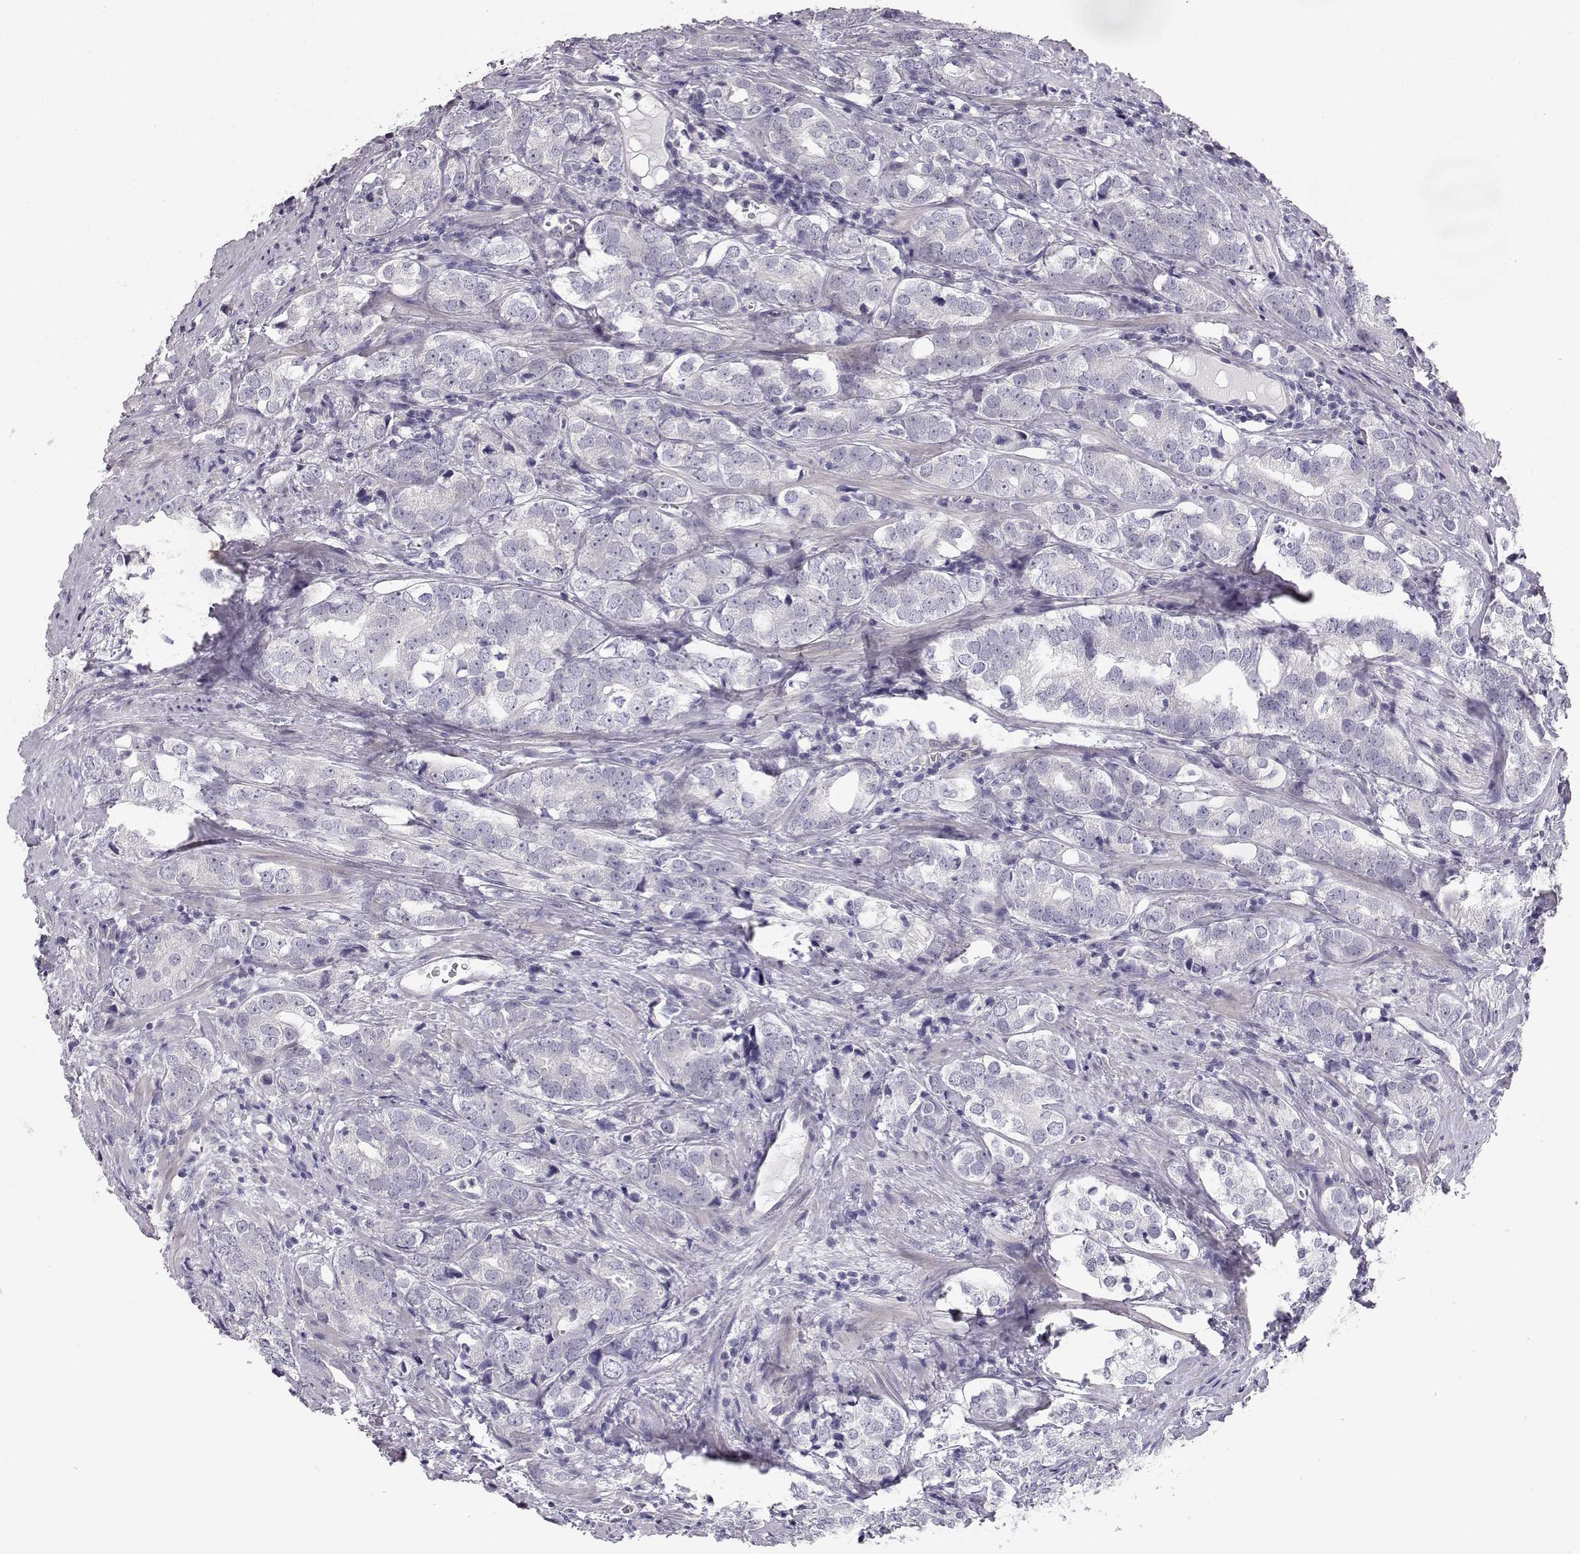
{"staining": {"intensity": "negative", "quantity": "none", "location": "none"}, "tissue": "prostate cancer", "cell_type": "Tumor cells", "image_type": "cancer", "snomed": [{"axis": "morphology", "description": "Adenocarcinoma, NOS"}, {"axis": "topography", "description": "Prostate and seminal vesicle, NOS"}], "caption": "IHC micrograph of neoplastic tissue: adenocarcinoma (prostate) stained with DAB (3,3'-diaminobenzidine) displays no significant protein staining in tumor cells.", "gene": "MYCBPAP", "patient": {"sex": "male", "age": 63}}